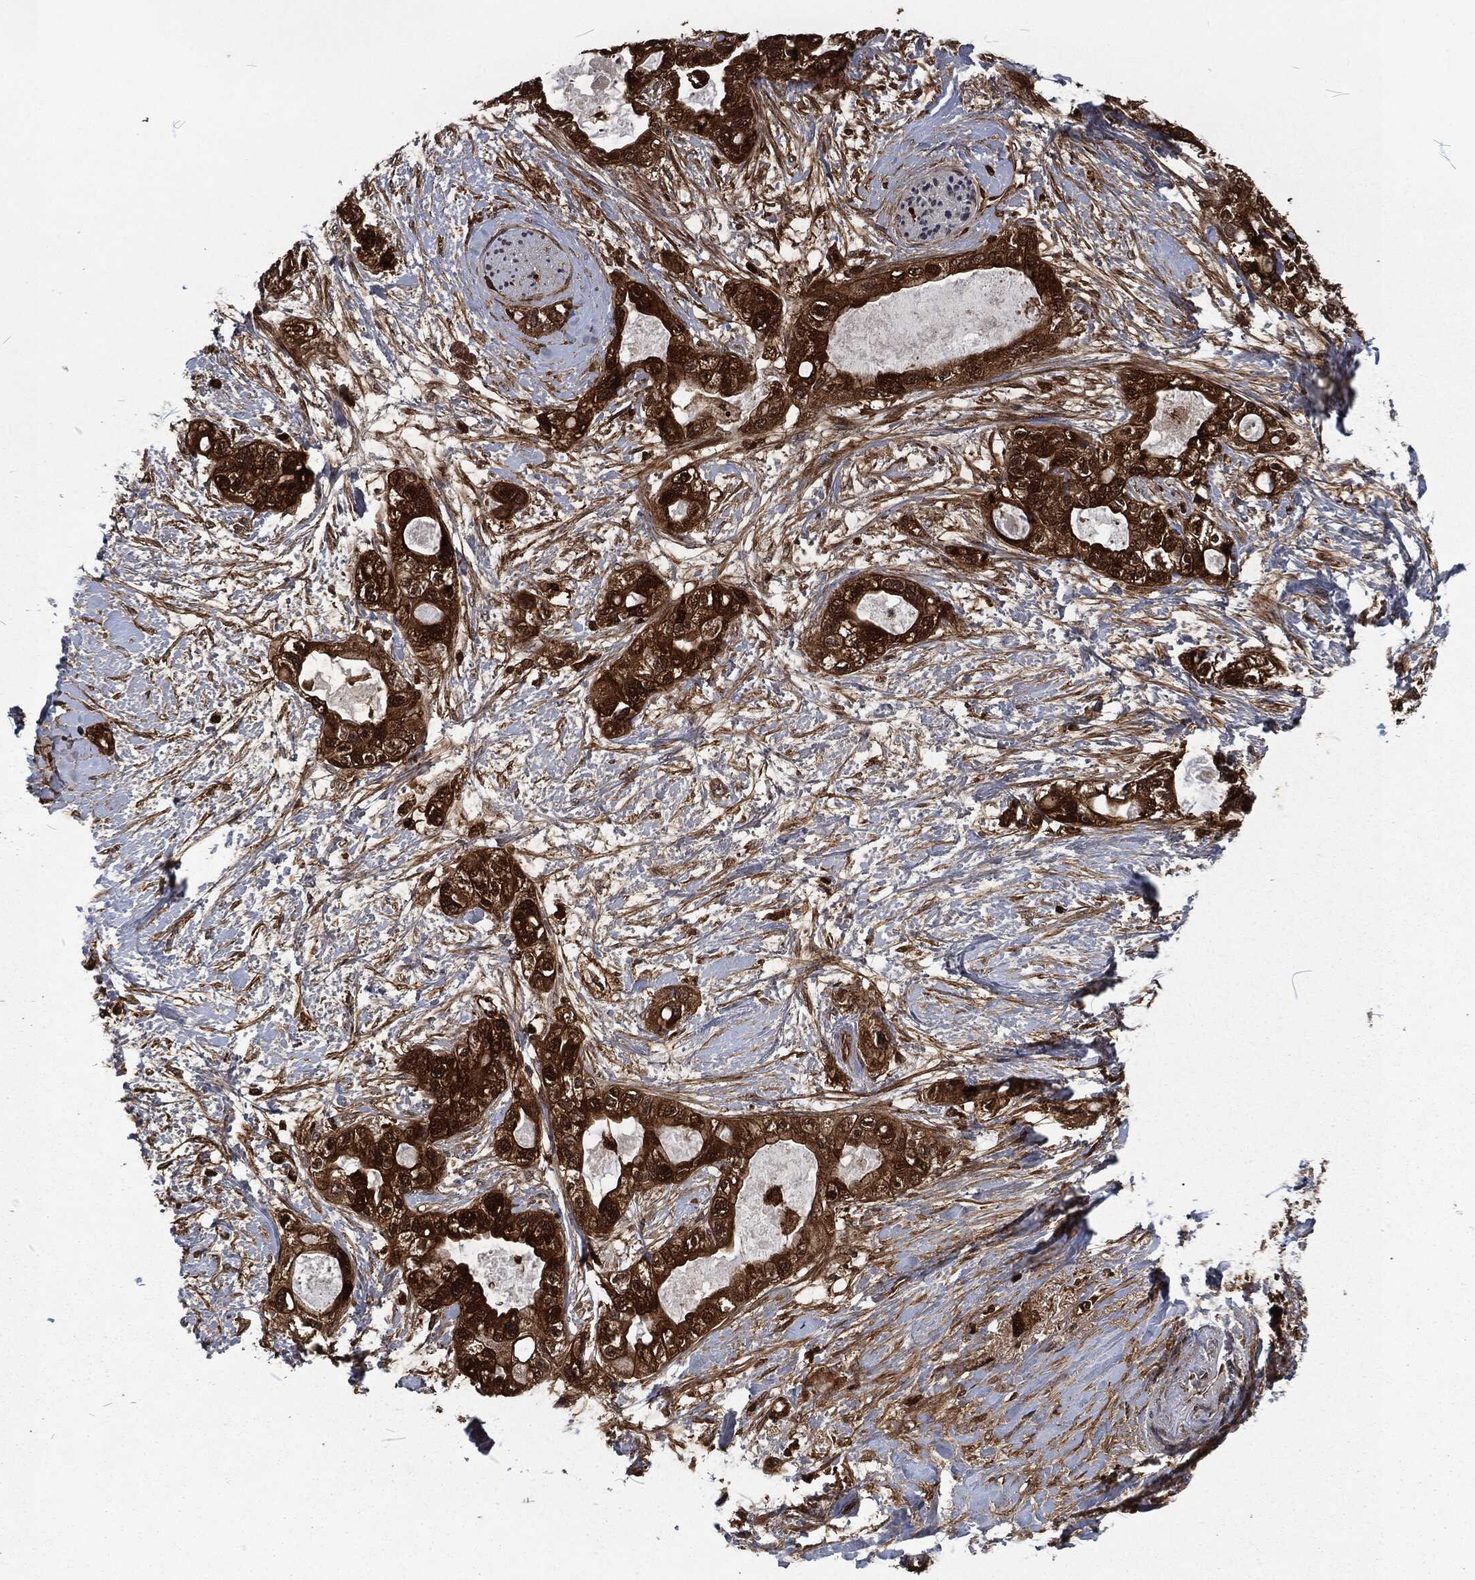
{"staining": {"intensity": "strong", "quantity": ">75%", "location": "cytoplasmic/membranous"}, "tissue": "pancreatic cancer", "cell_type": "Tumor cells", "image_type": "cancer", "snomed": [{"axis": "morphology", "description": "Adenocarcinoma, NOS"}, {"axis": "topography", "description": "Pancreas"}], "caption": "High-magnification brightfield microscopy of adenocarcinoma (pancreatic) stained with DAB (3,3'-diaminobenzidine) (brown) and counterstained with hematoxylin (blue). tumor cells exhibit strong cytoplasmic/membranous staining is present in approximately>75% of cells. The protein is shown in brown color, while the nuclei are stained blue.", "gene": "CMPK2", "patient": {"sex": "female", "age": 56}}